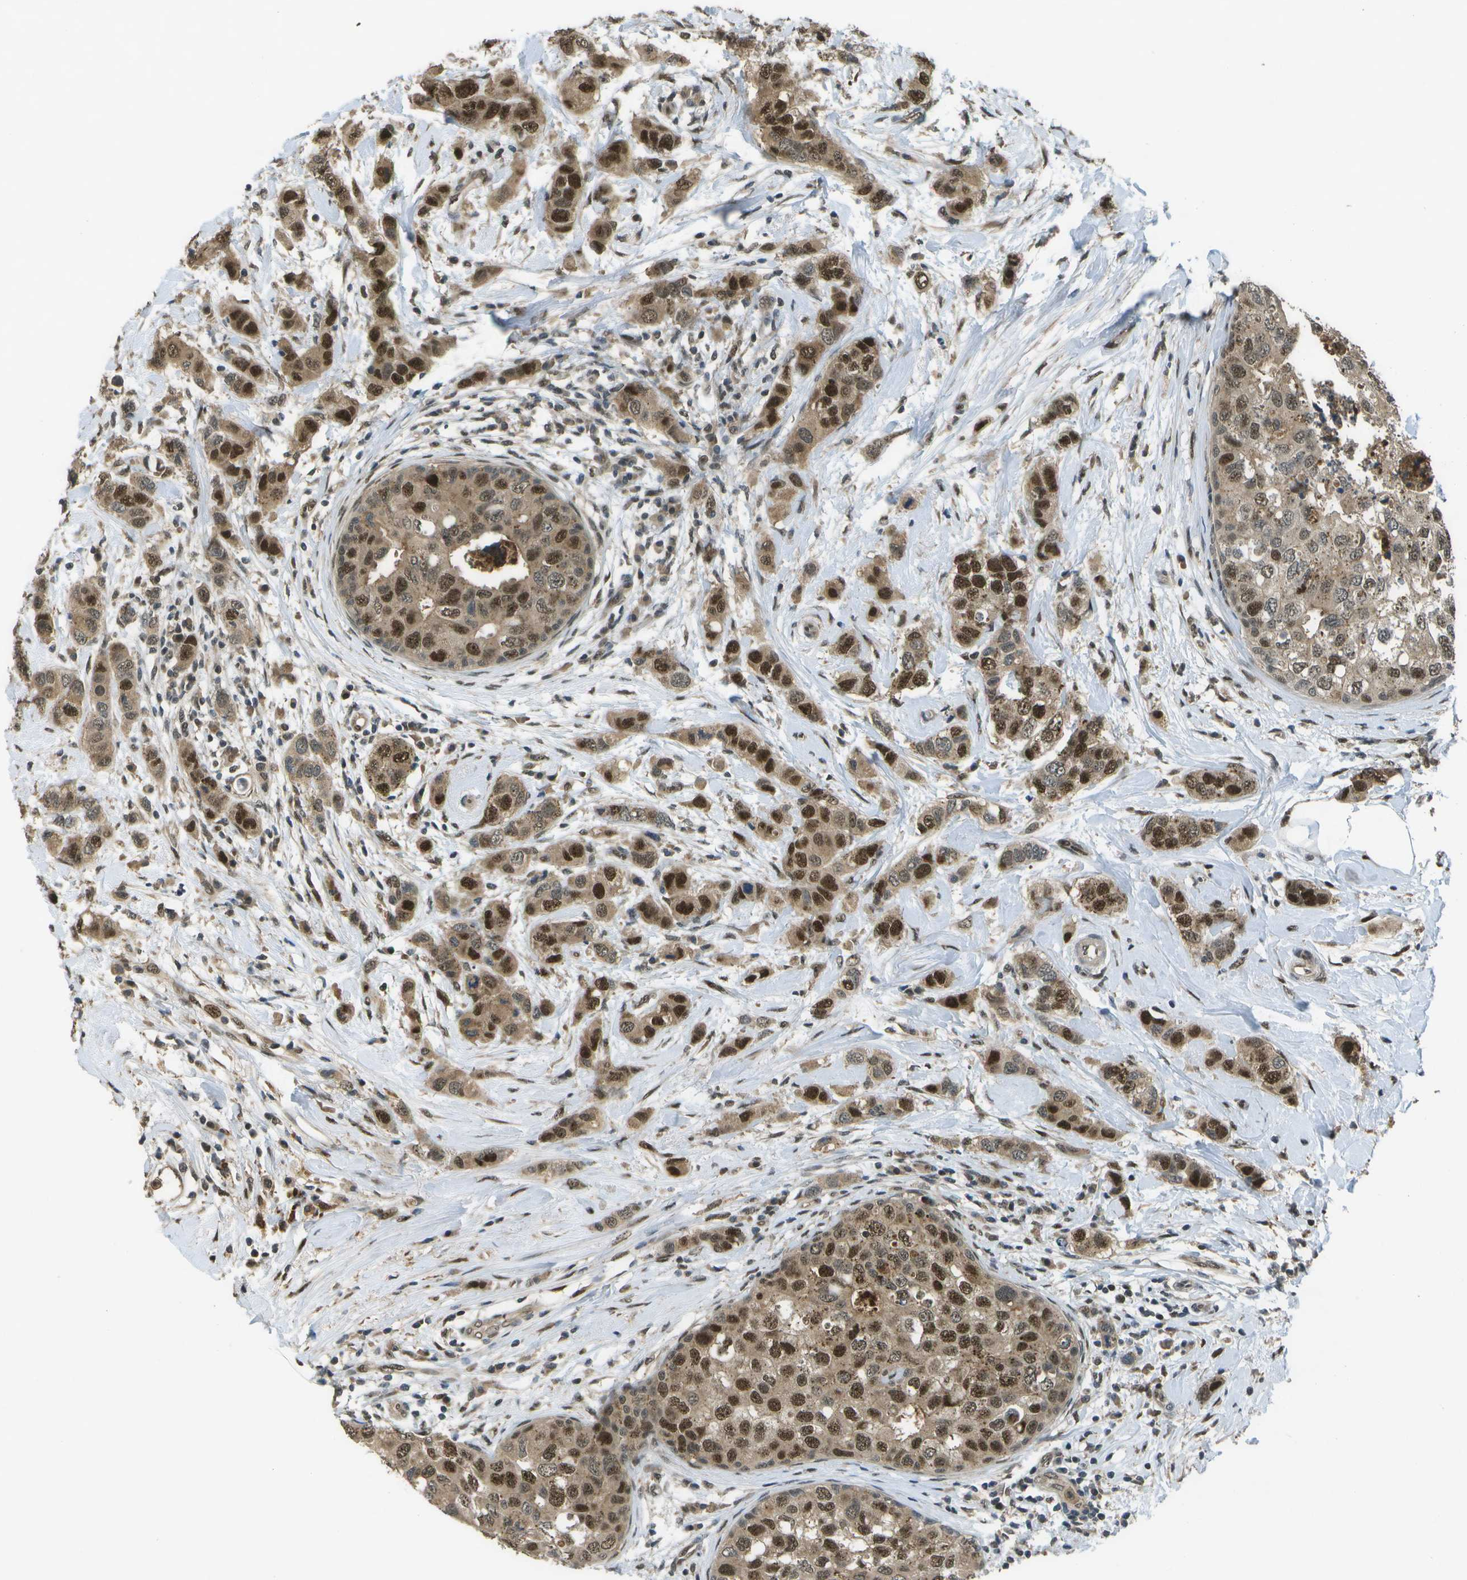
{"staining": {"intensity": "strong", "quantity": ">75%", "location": "cytoplasmic/membranous,nuclear"}, "tissue": "breast cancer", "cell_type": "Tumor cells", "image_type": "cancer", "snomed": [{"axis": "morphology", "description": "Duct carcinoma"}, {"axis": "topography", "description": "Breast"}], "caption": "About >75% of tumor cells in breast cancer (infiltrating ductal carcinoma) exhibit strong cytoplasmic/membranous and nuclear protein positivity as visualized by brown immunohistochemical staining.", "gene": "GANC", "patient": {"sex": "female", "age": 50}}